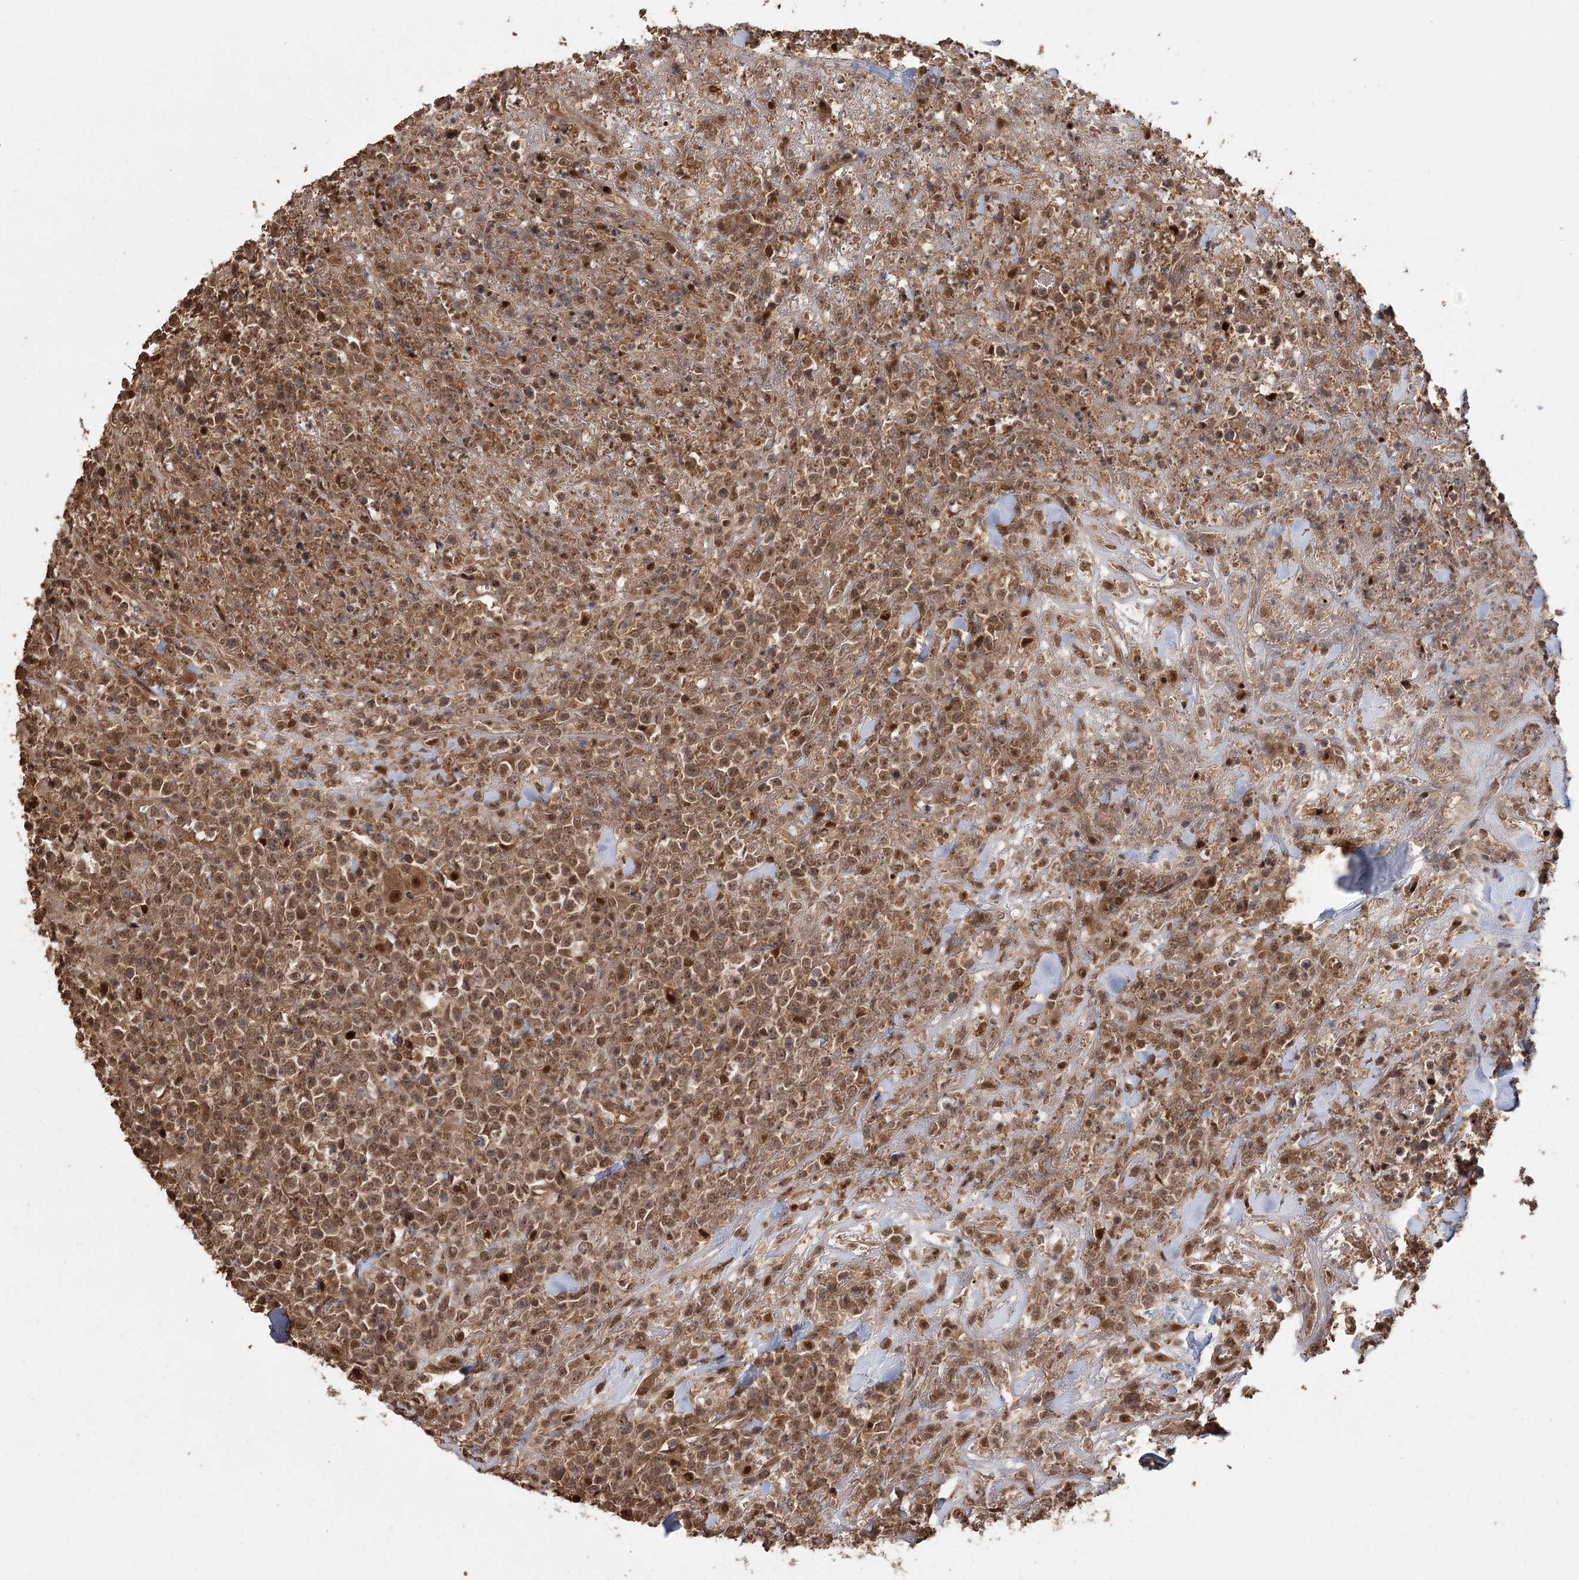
{"staining": {"intensity": "moderate", "quantity": ">75%", "location": "cytoplasmic/membranous,nuclear"}, "tissue": "lymphoma", "cell_type": "Tumor cells", "image_type": "cancer", "snomed": [{"axis": "morphology", "description": "Malignant lymphoma, non-Hodgkin's type, High grade"}, {"axis": "topography", "description": "Colon"}], "caption": "Immunohistochemistry micrograph of human high-grade malignant lymphoma, non-Hodgkin's type stained for a protein (brown), which displays medium levels of moderate cytoplasmic/membranous and nuclear staining in approximately >75% of tumor cells.", "gene": "N6AMT1", "patient": {"sex": "female", "age": 53}}